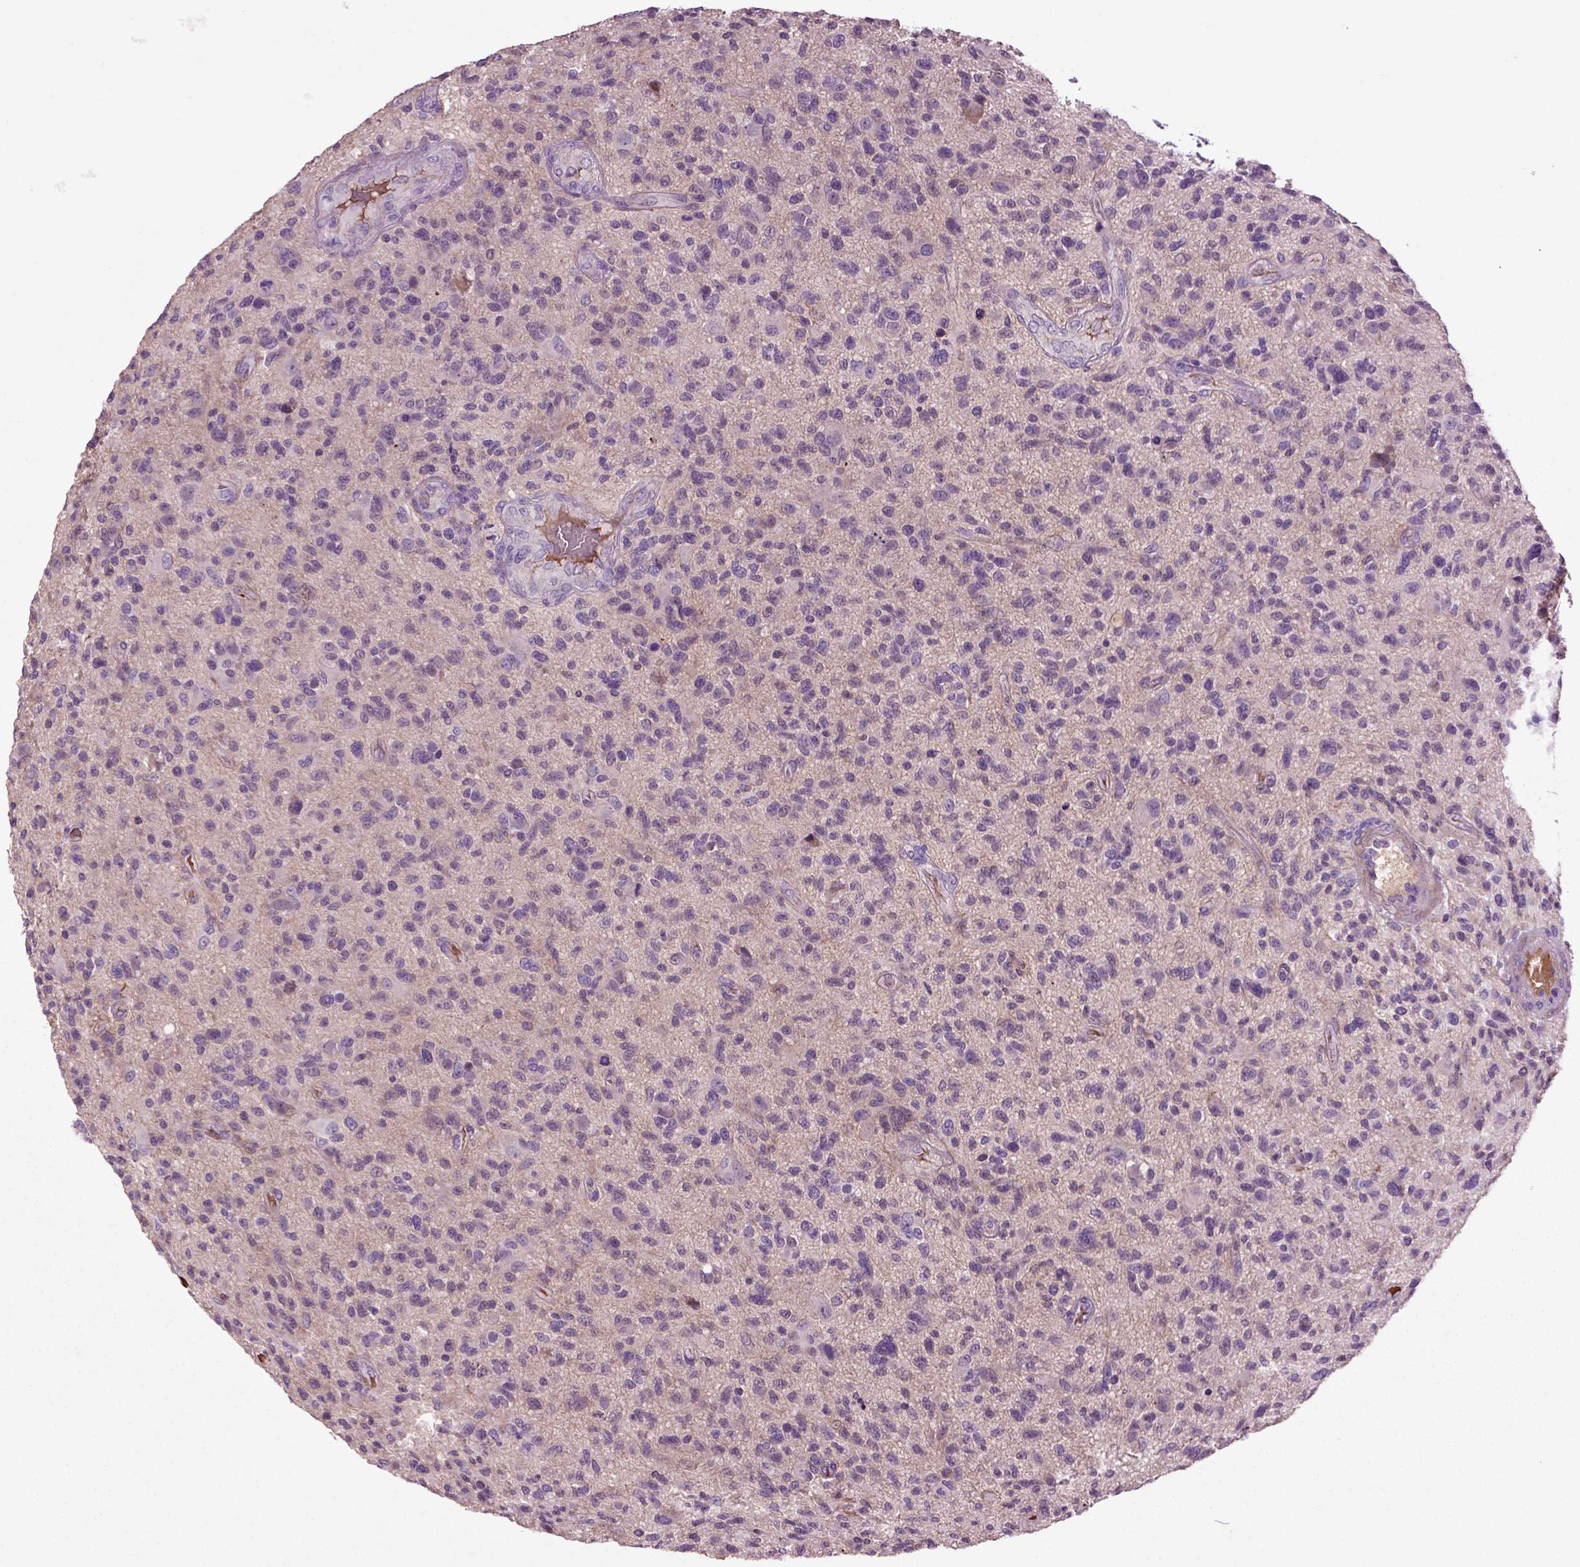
{"staining": {"intensity": "negative", "quantity": "none", "location": "none"}, "tissue": "glioma", "cell_type": "Tumor cells", "image_type": "cancer", "snomed": [{"axis": "morphology", "description": "Glioma, malignant, High grade"}, {"axis": "topography", "description": "Brain"}], "caption": "The histopathology image displays no staining of tumor cells in high-grade glioma (malignant).", "gene": "SPON1", "patient": {"sex": "male", "age": 47}}